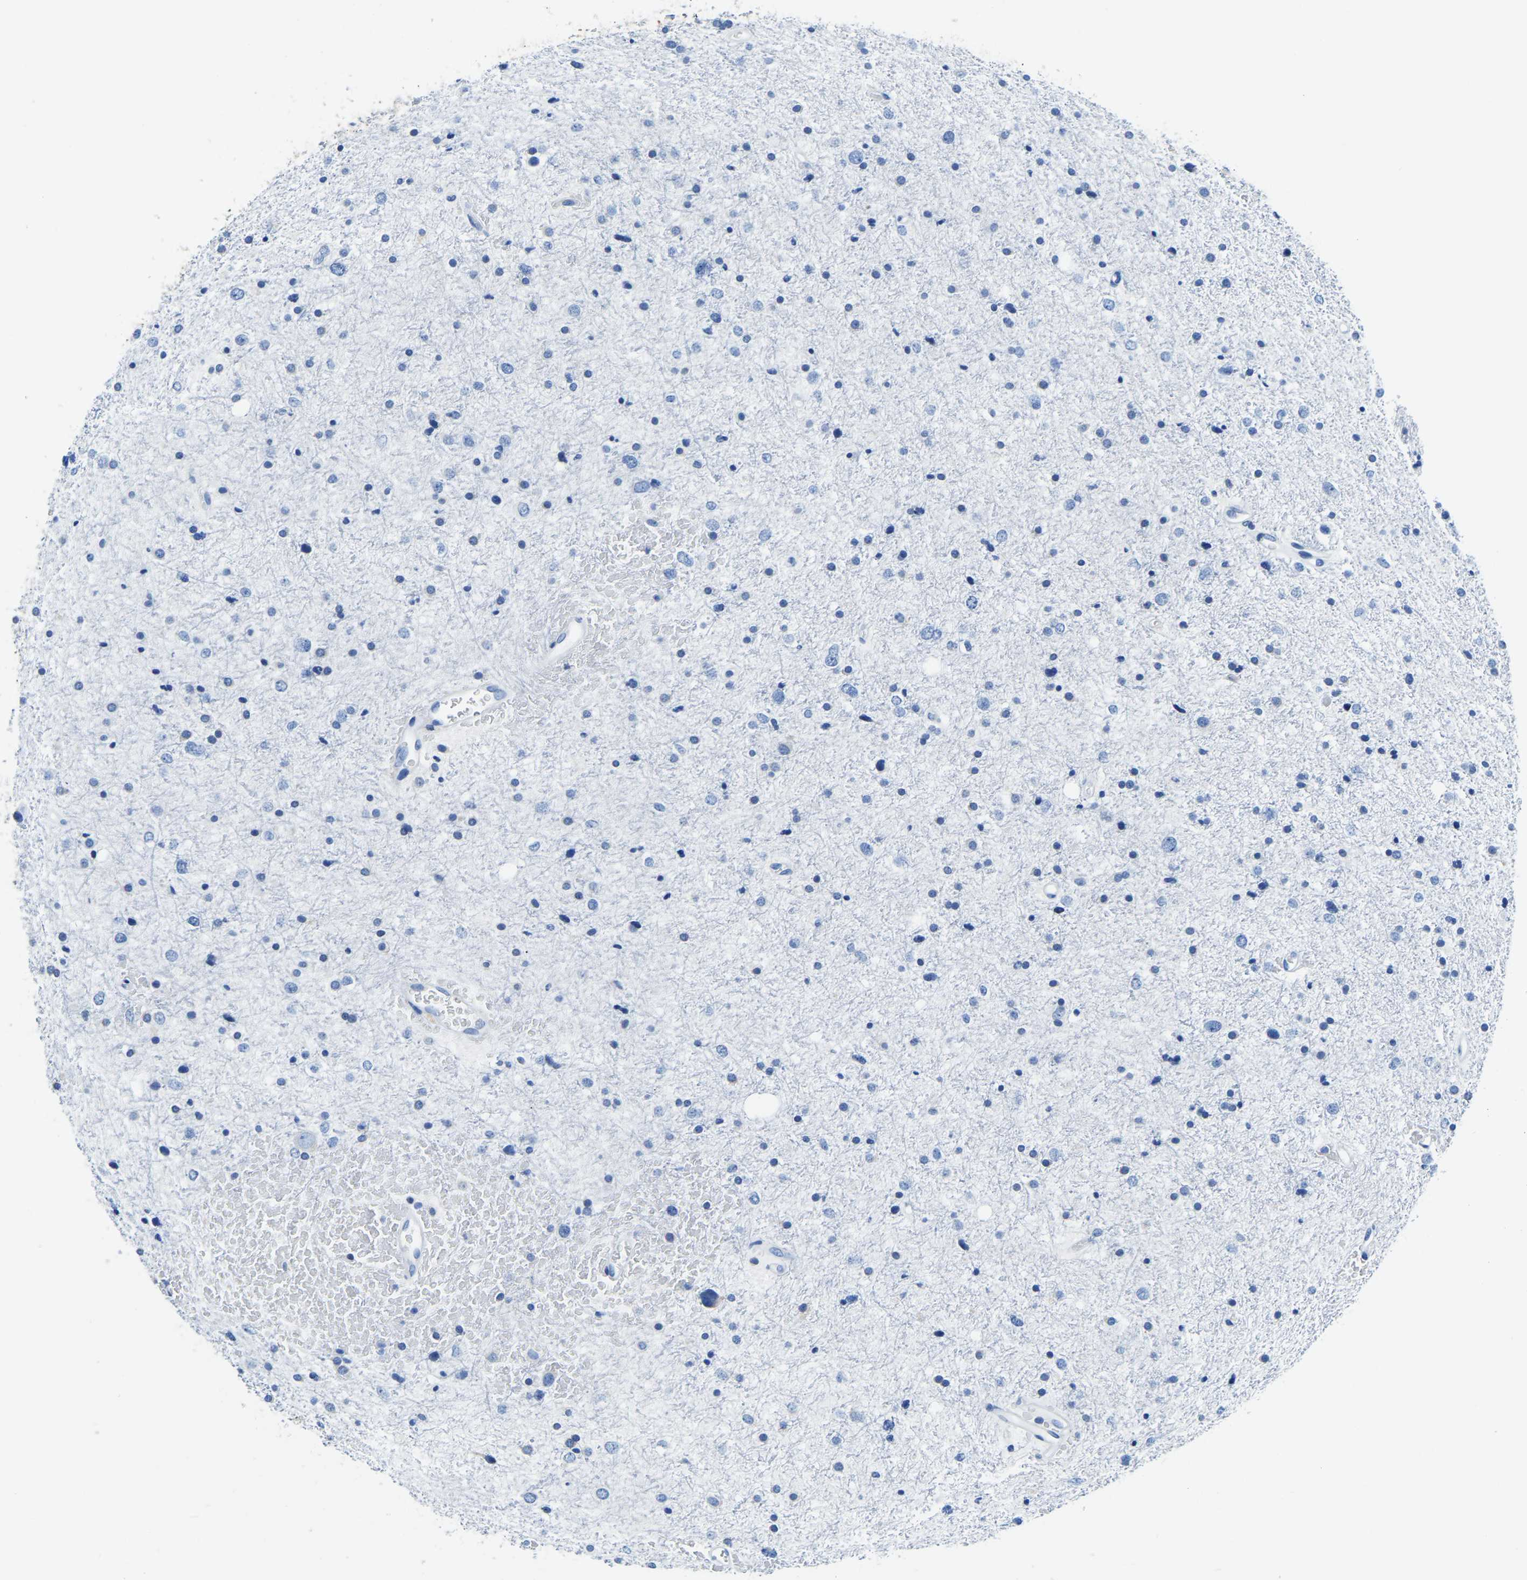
{"staining": {"intensity": "negative", "quantity": "none", "location": "none"}, "tissue": "glioma", "cell_type": "Tumor cells", "image_type": "cancer", "snomed": [{"axis": "morphology", "description": "Glioma, malignant, Low grade"}, {"axis": "topography", "description": "Brain"}], "caption": "Immunohistochemistry micrograph of malignant low-grade glioma stained for a protein (brown), which shows no positivity in tumor cells.", "gene": "ZDHHC13", "patient": {"sex": "female", "age": 37}}